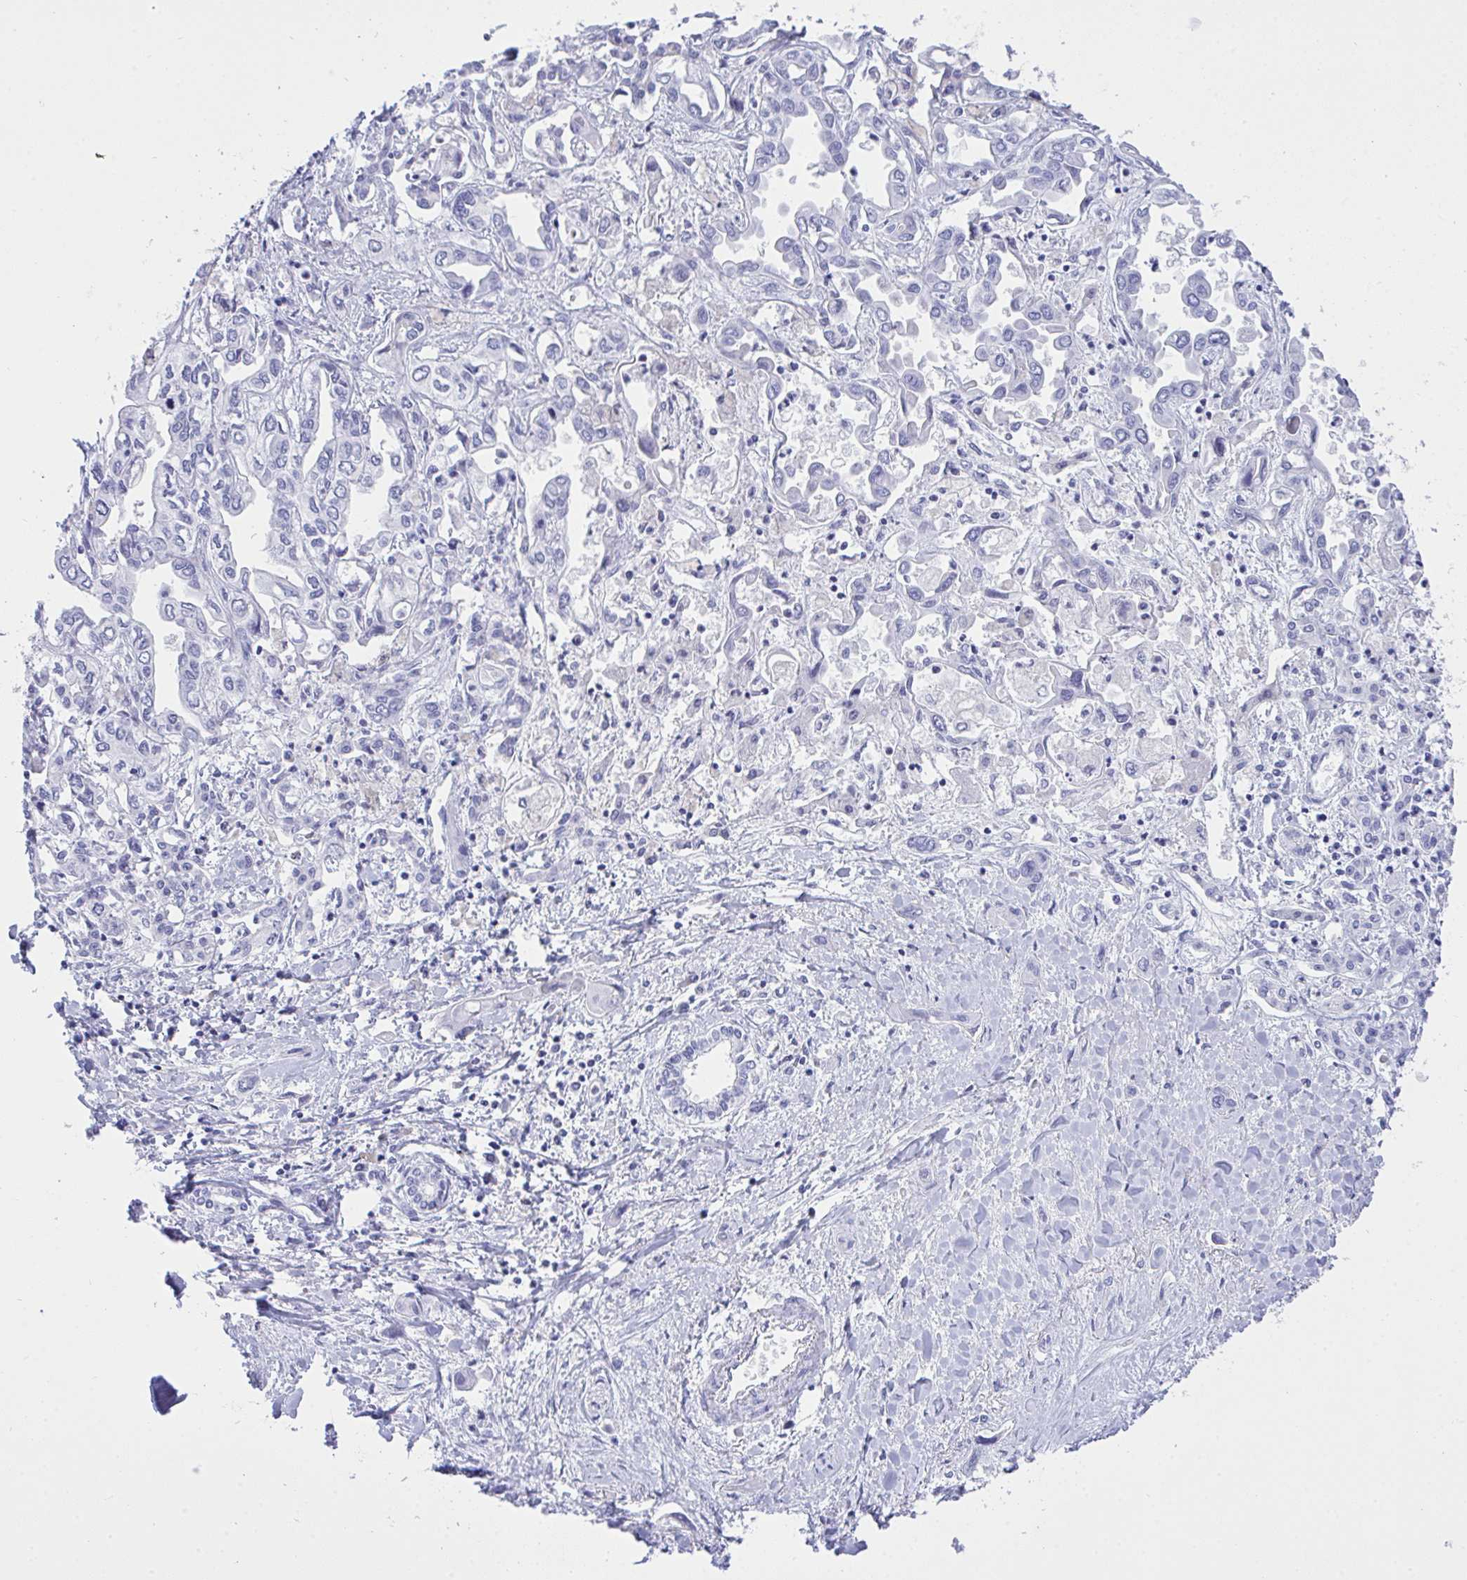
{"staining": {"intensity": "negative", "quantity": "none", "location": "none"}, "tissue": "liver cancer", "cell_type": "Tumor cells", "image_type": "cancer", "snomed": [{"axis": "morphology", "description": "Cholangiocarcinoma"}, {"axis": "topography", "description": "Liver"}], "caption": "Immunohistochemistry (IHC) histopathology image of neoplastic tissue: human liver cancer (cholangiocarcinoma) stained with DAB (3,3'-diaminobenzidine) demonstrates no significant protein positivity in tumor cells.", "gene": "AKR1D1", "patient": {"sex": "female", "age": 64}}